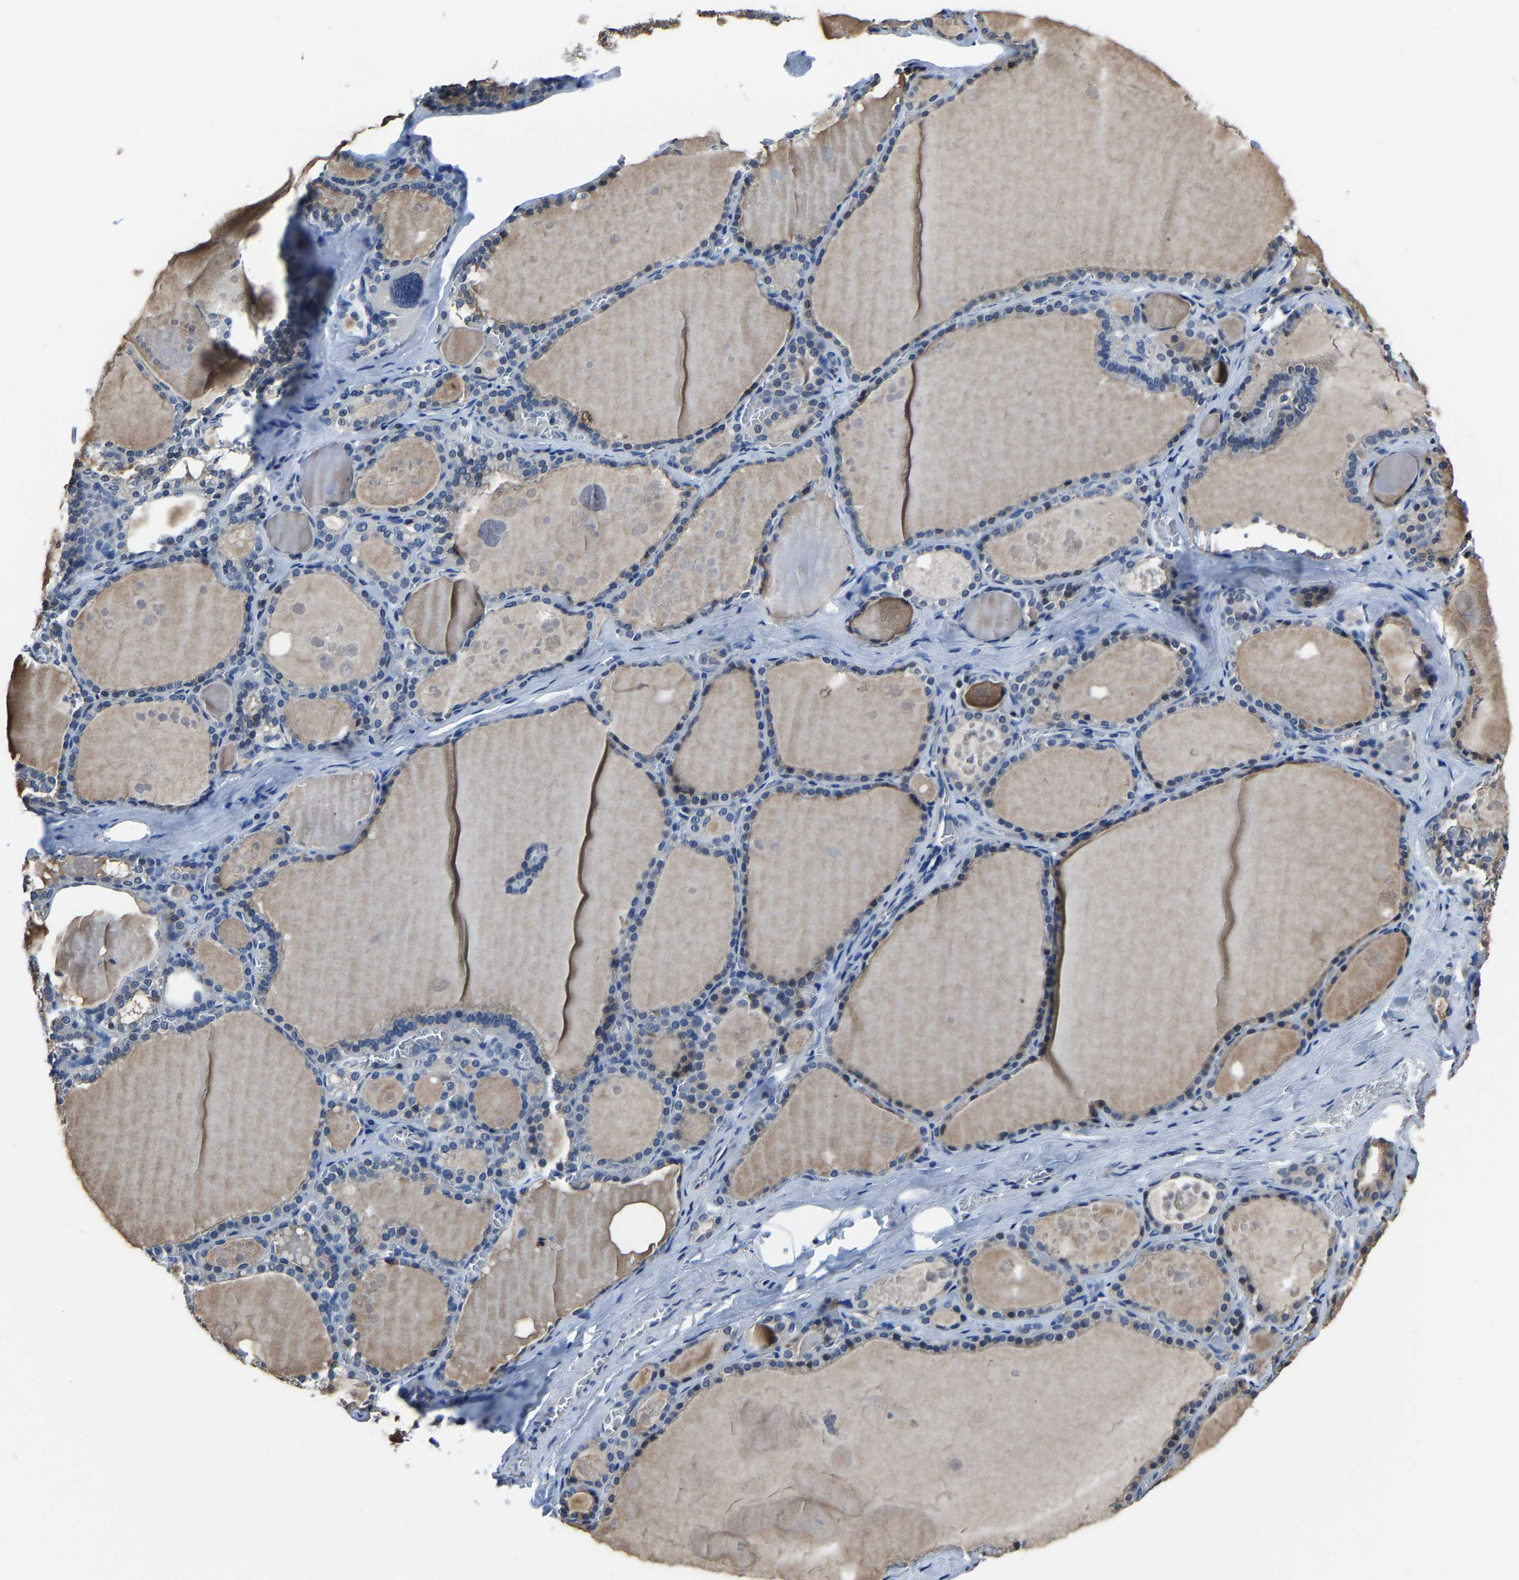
{"staining": {"intensity": "negative", "quantity": "none", "location": "none"}, "tissue": "thyroid gland", "cell_type": "Glandular cells", "image_type": "normal", "snomed": [{"axis": "morphology", "description": "Normal tissue, NOS"}, {"axis": "topography", "description": "Thyroid gland"}], "caption": "Immunohistochemistry histopathology image of unremarkable human thyroid gland stained for a protein (brown), which demonstrates no positivity in glandular cells.", "gene": "STRBP", "patient": {"sex": "male", "age": 56}}